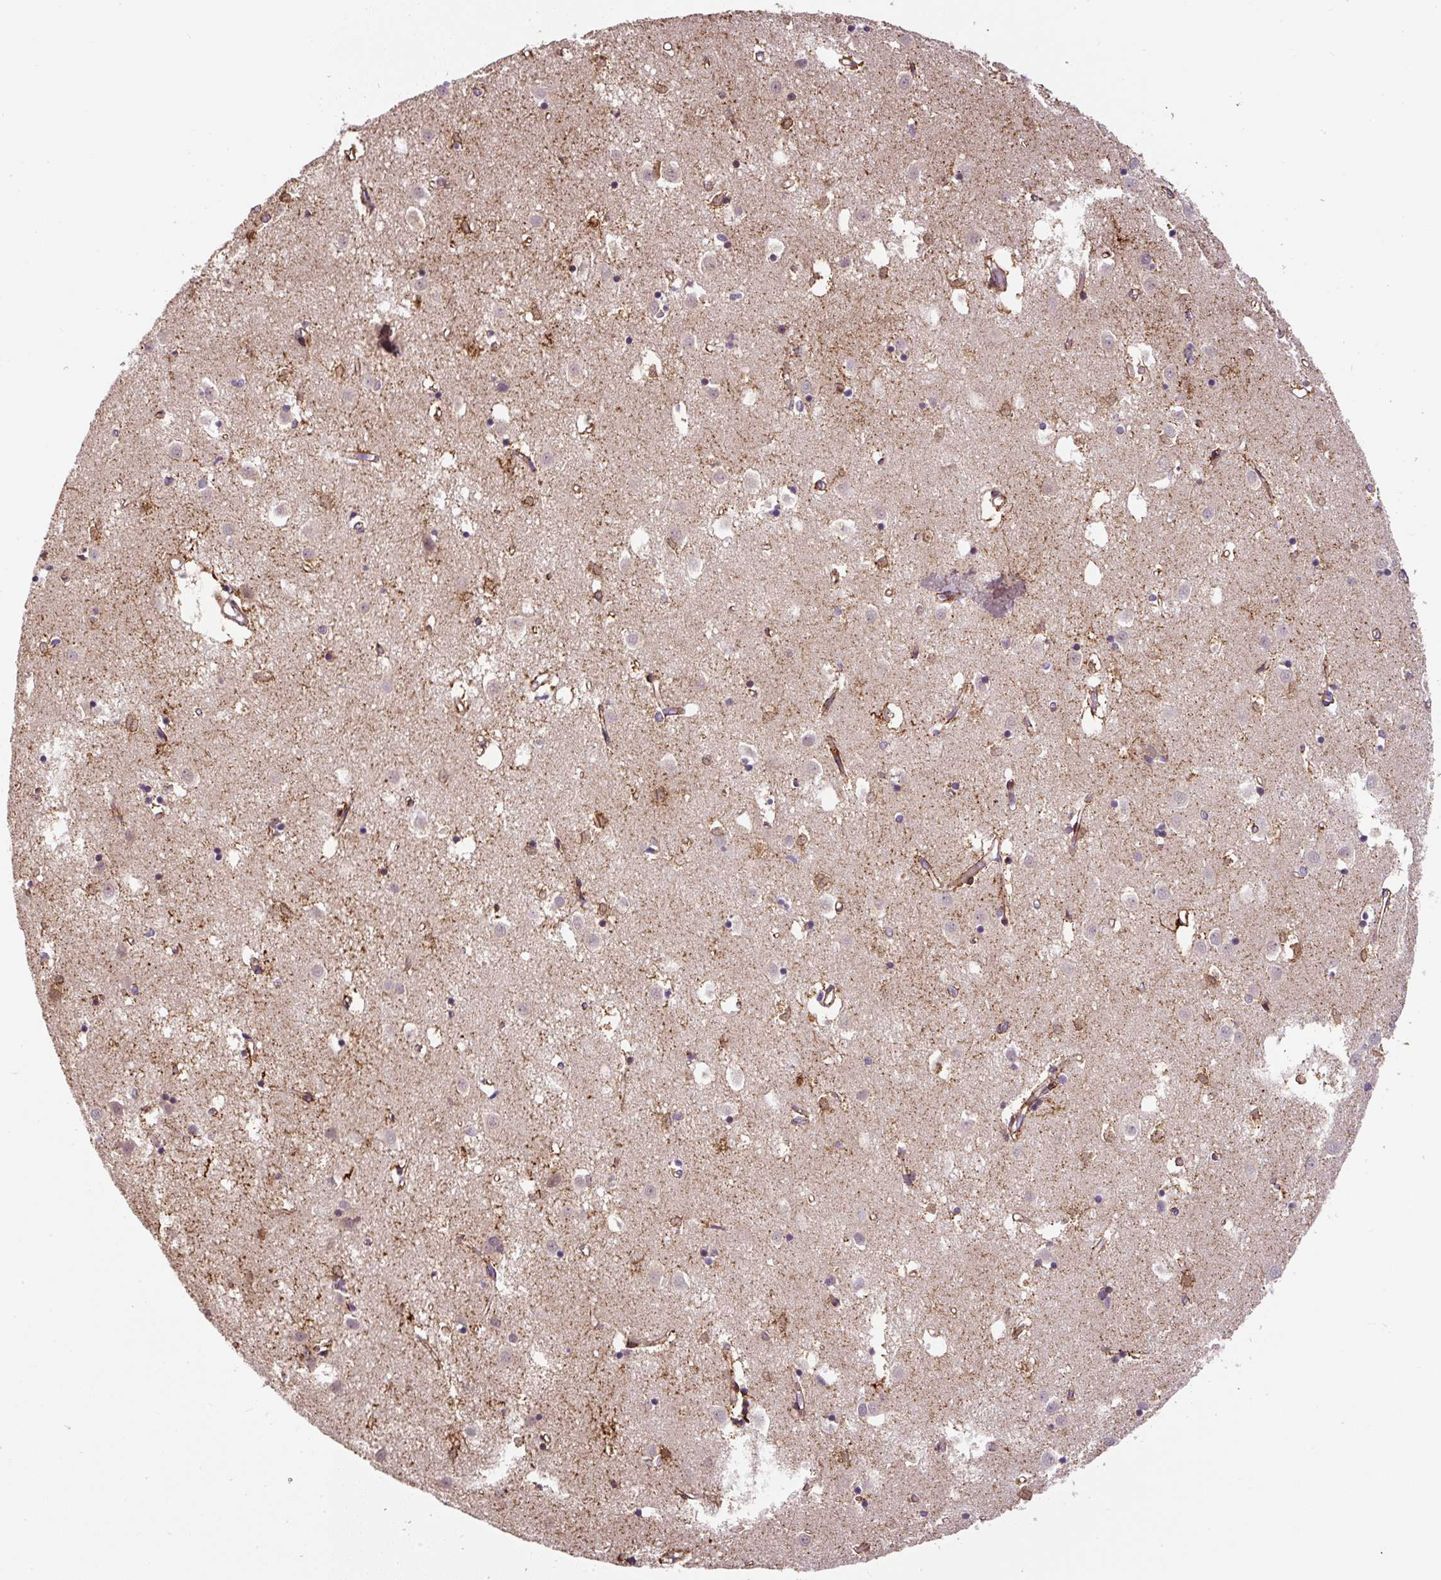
{"staining": {"intensity": "moderate", "quantity": "25%-75%", "location": "cytoplasmic/membranous"}, "tissue": "caudate", "cell_type": "Glial cells", "image_type": "normal", "snomed": [{"axis": "morphology", "description": "Normal tissue, NOS"}, {"axis": "topography", "description": "Lateral ventricle wall"}], "caption": "Protein staining reveals moderate cytoplasmic/membranous positivity in about 25%-75% of glial cells in unremarkable caudate.", "gene": "RNF170", "patient": {"sex": "male", "age": 70}}